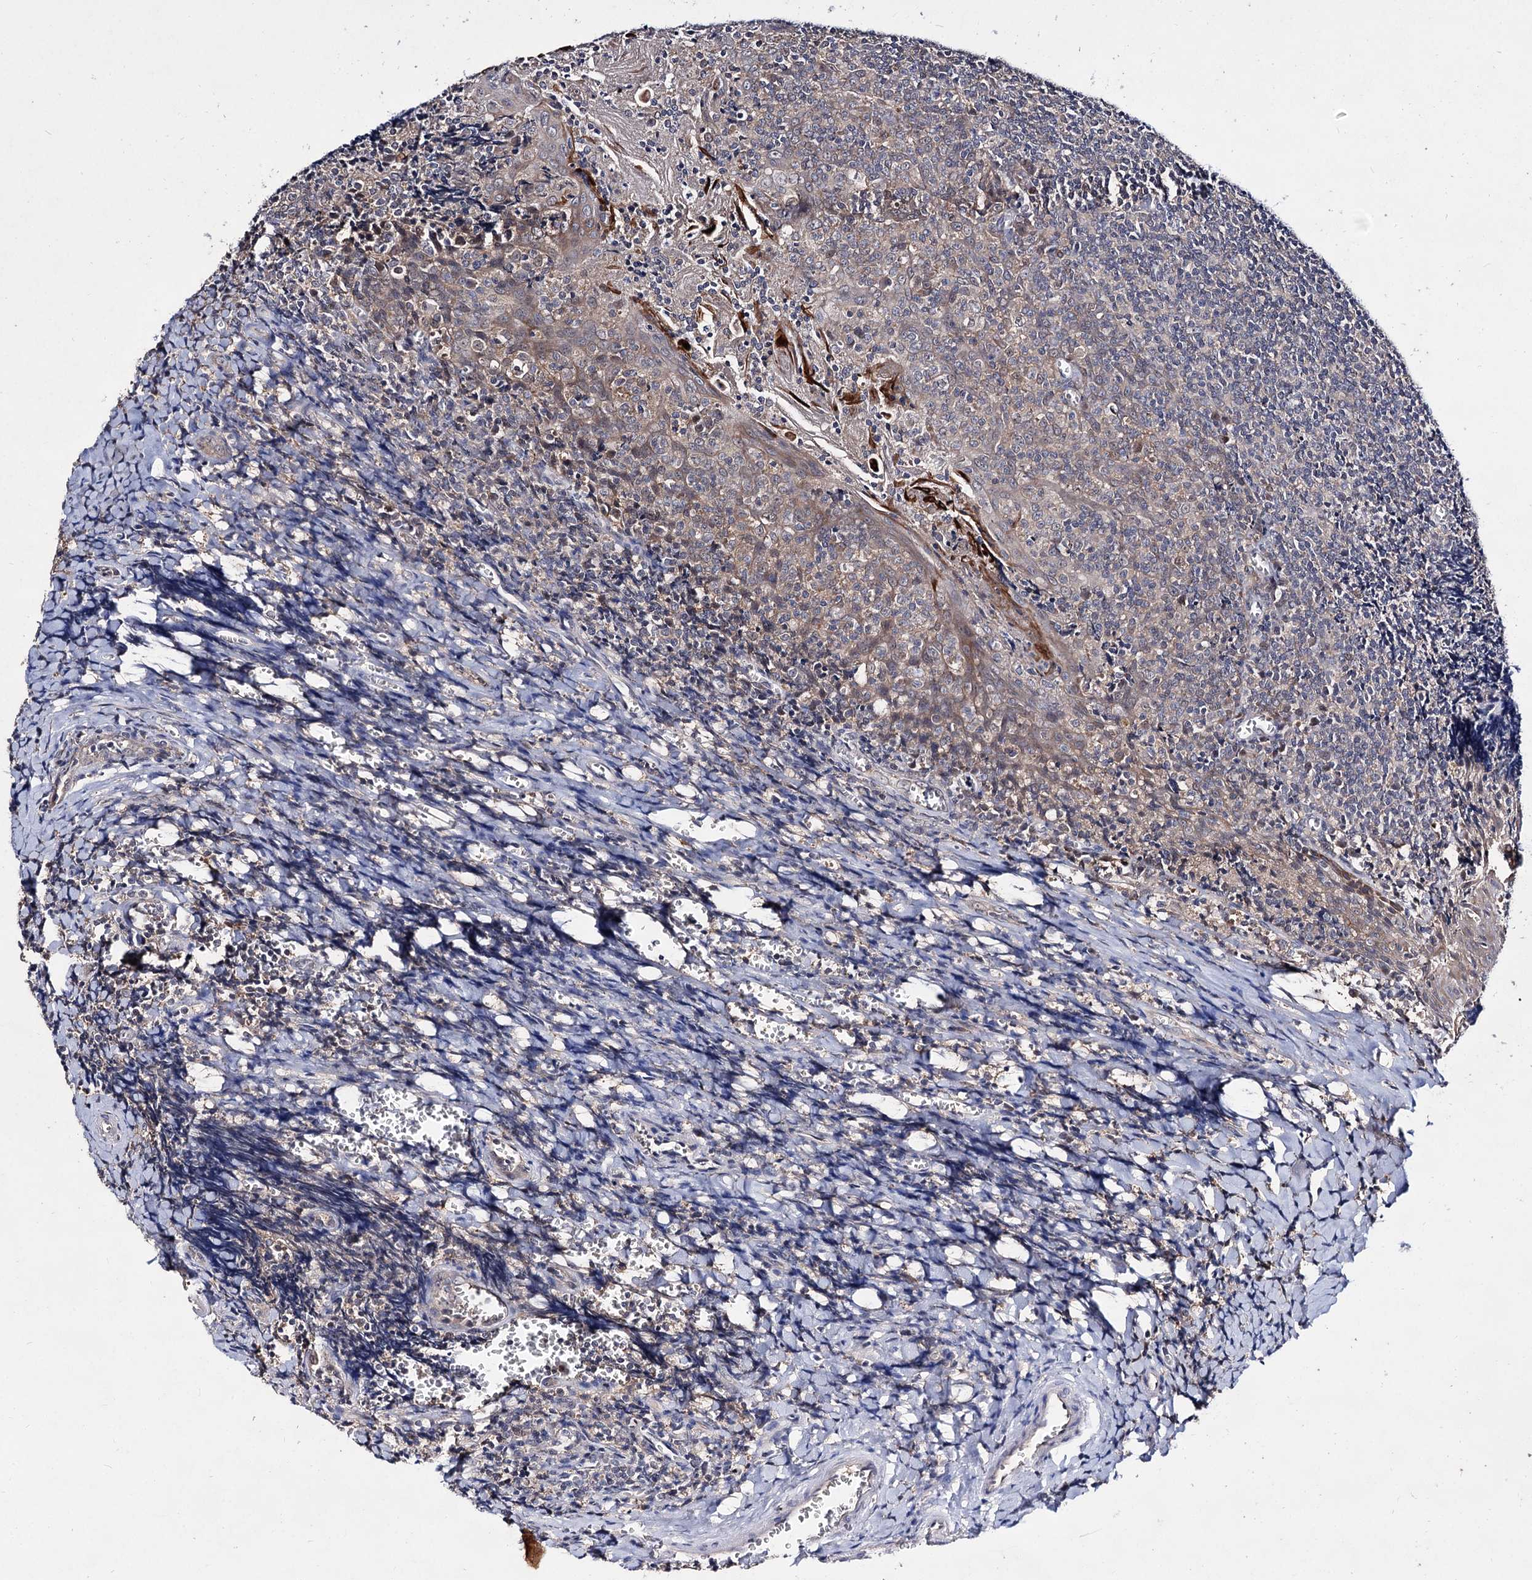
{"staining": {"intensity": "negative", "quantity": "none", "location": "none"}, "tissue": "tonsil", "cell_type": "Germinal center cells", "image_type": "normal", "snomed": [{"axis": "morphology", "description": "Normal tissue, NOS"}, {"axis": "topography", "description": "Tonsil"}], "caption": "Normal tonsil was stained to show a protein in brown. There is no significant positivity in germinal center cells. (Brightfield microscopy of DAB (3,3'-diaminobenzidine) immunohistochemistry (IHC) at high magnification).", "gene": "ACTR6", "patient": {"sex": "male", "age": 27}}